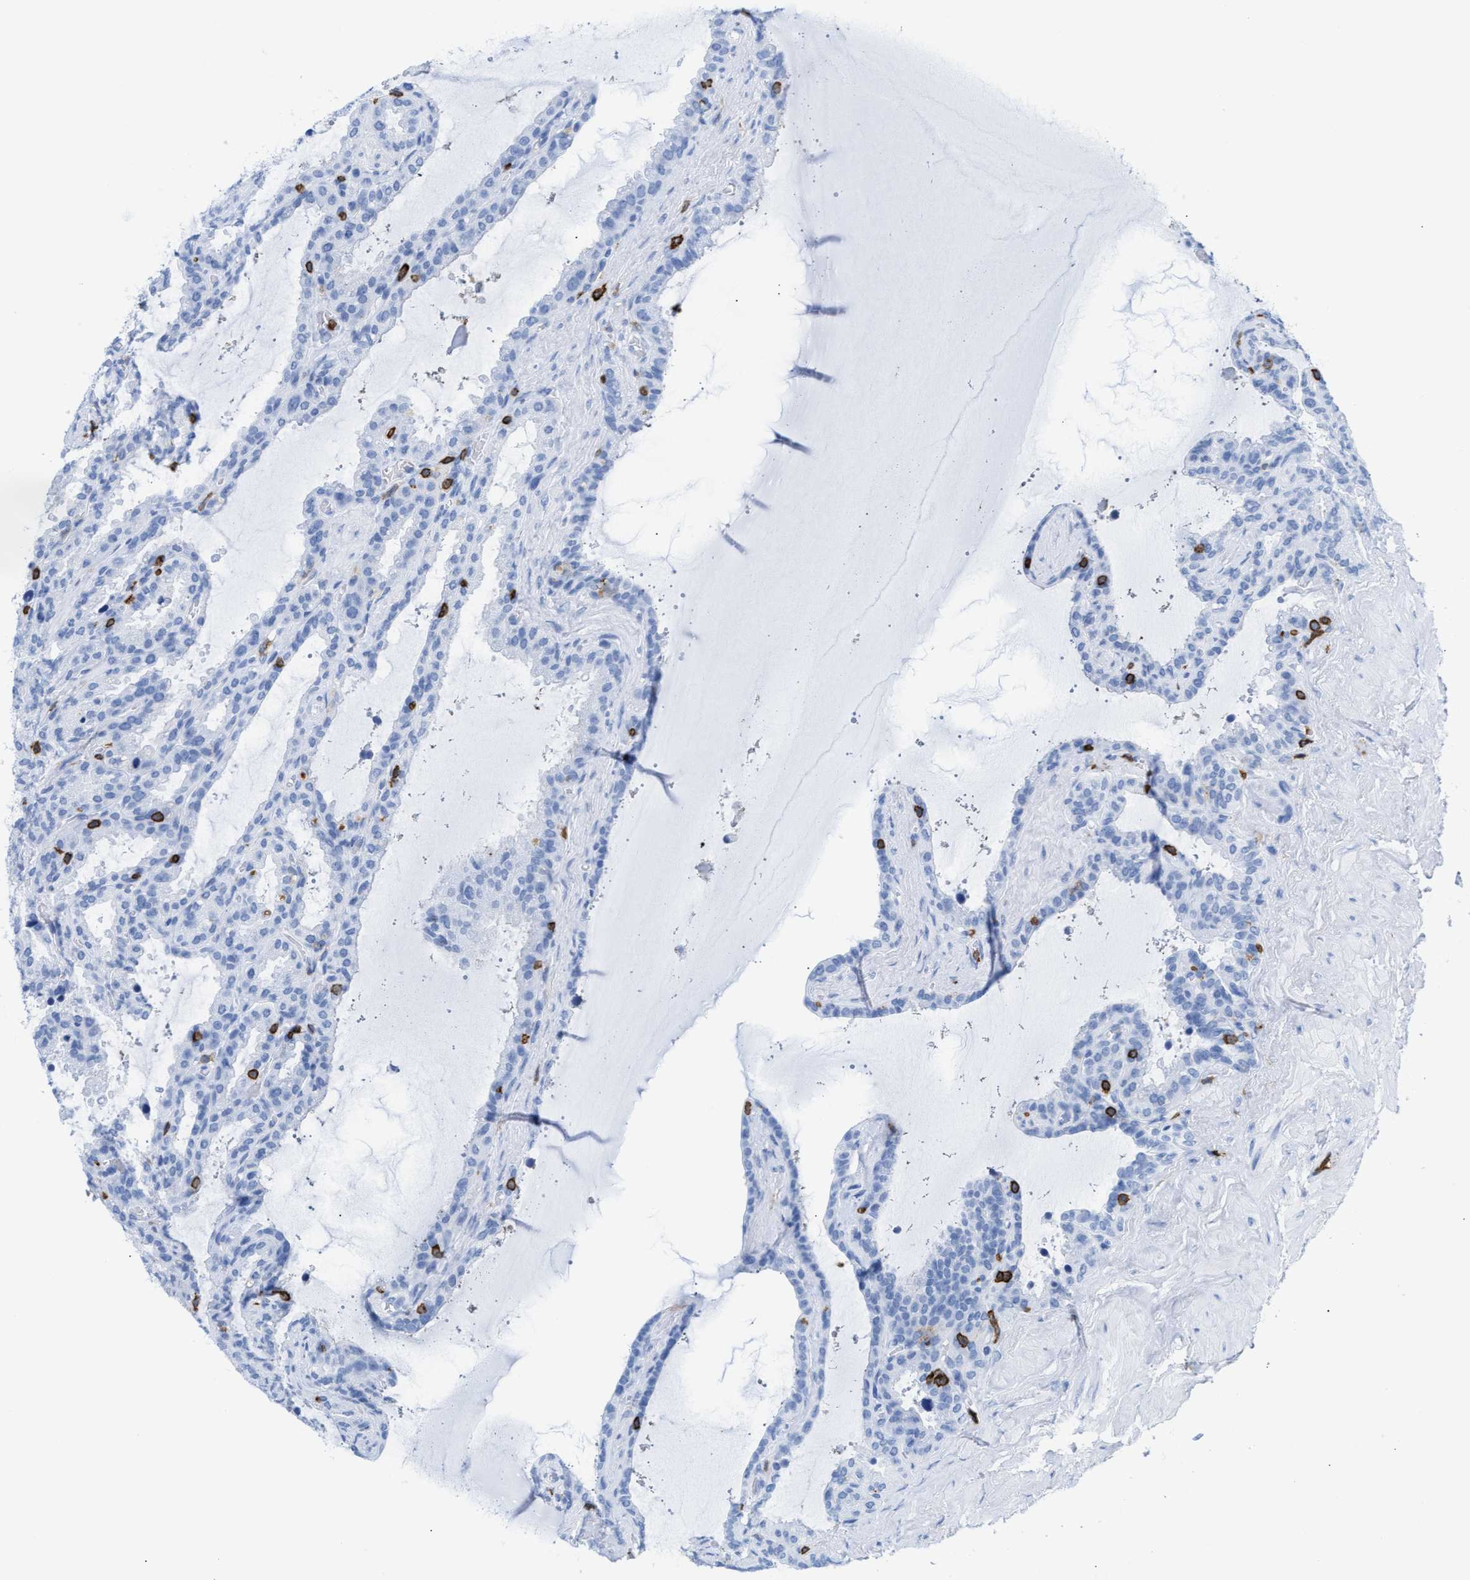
{"staining": {"intensity": "negative", "quantity": "none", "location": "none"}, "tissue": "seminal vesicle", "cell_type": "Glandular cells", "image_type": "normal", "snomed": [{"axis": "morphology", "description": "Normal tissue, NOS"}, {"axis": "topography", "description": "Seminal veicle"}], "caption": "A high-resolution image shows IHC staining of normal seminal vesicle, which reveals no significant expression in glandular cells.", "gene": "LCP1", "patient": {"sex": "male", "age": 46}}